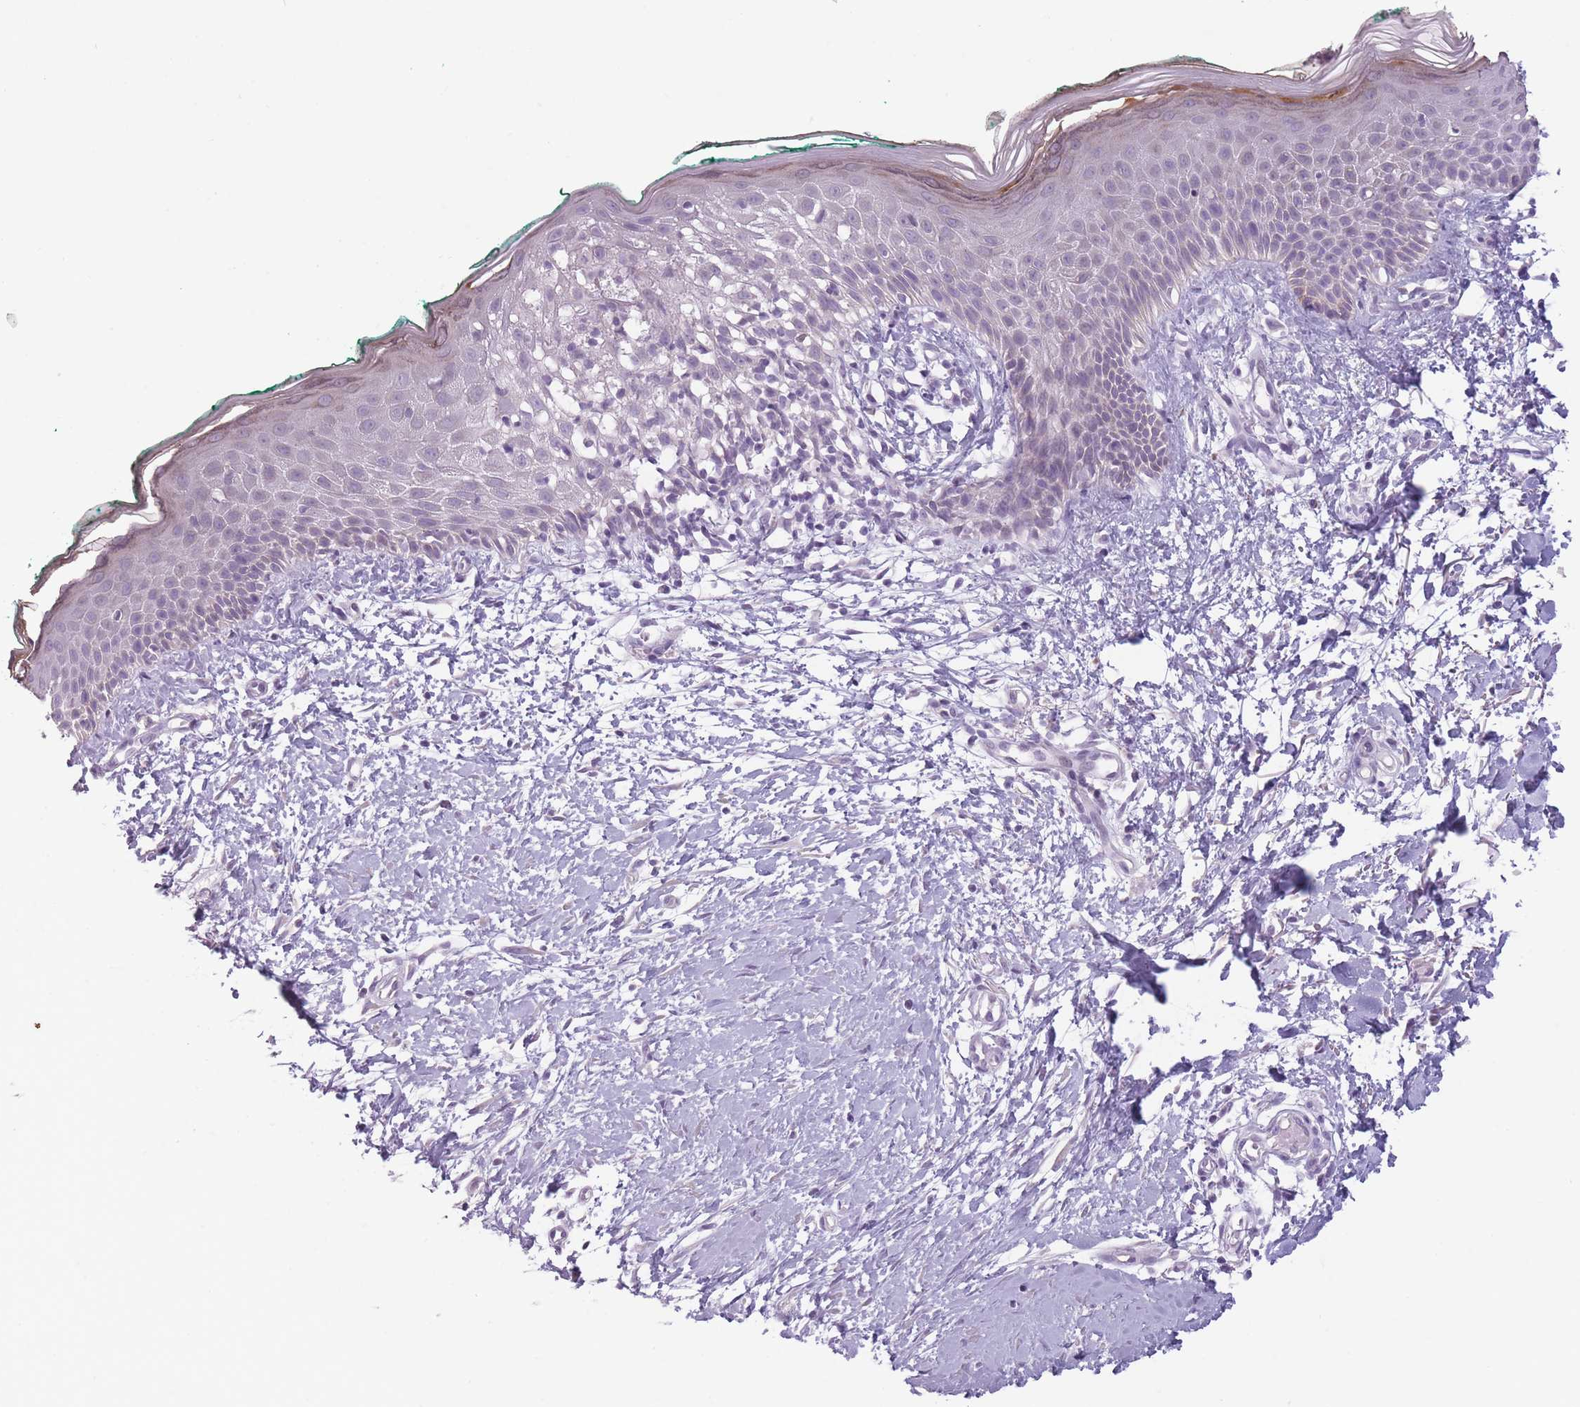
{"staining": {"intensity": "negative", "quantity": "none", "location": "none"}, "tissue": "skin", "cell_type": "Fibroblasts", "image_type": "normal", "snomed": [{"axis": "morphology", "description": "Normal tissue, NOS"}, {"axis": "morphology", "description": "Malignant melanoma, NOS"}, {"axis": "topography", "description": "Skin"}], "caption": "IHC histopathology image of benign skin: skin stained with DAB demonstrates no significant protein expression in fibroblasts. The staining is performed using DAB (3,3'-diaminobenzidine) brown chromogen with nuclei counter-stained in using hematoxylin.", "gene": "TMEM236", "patient": {"sex": "male", "age": 62}}